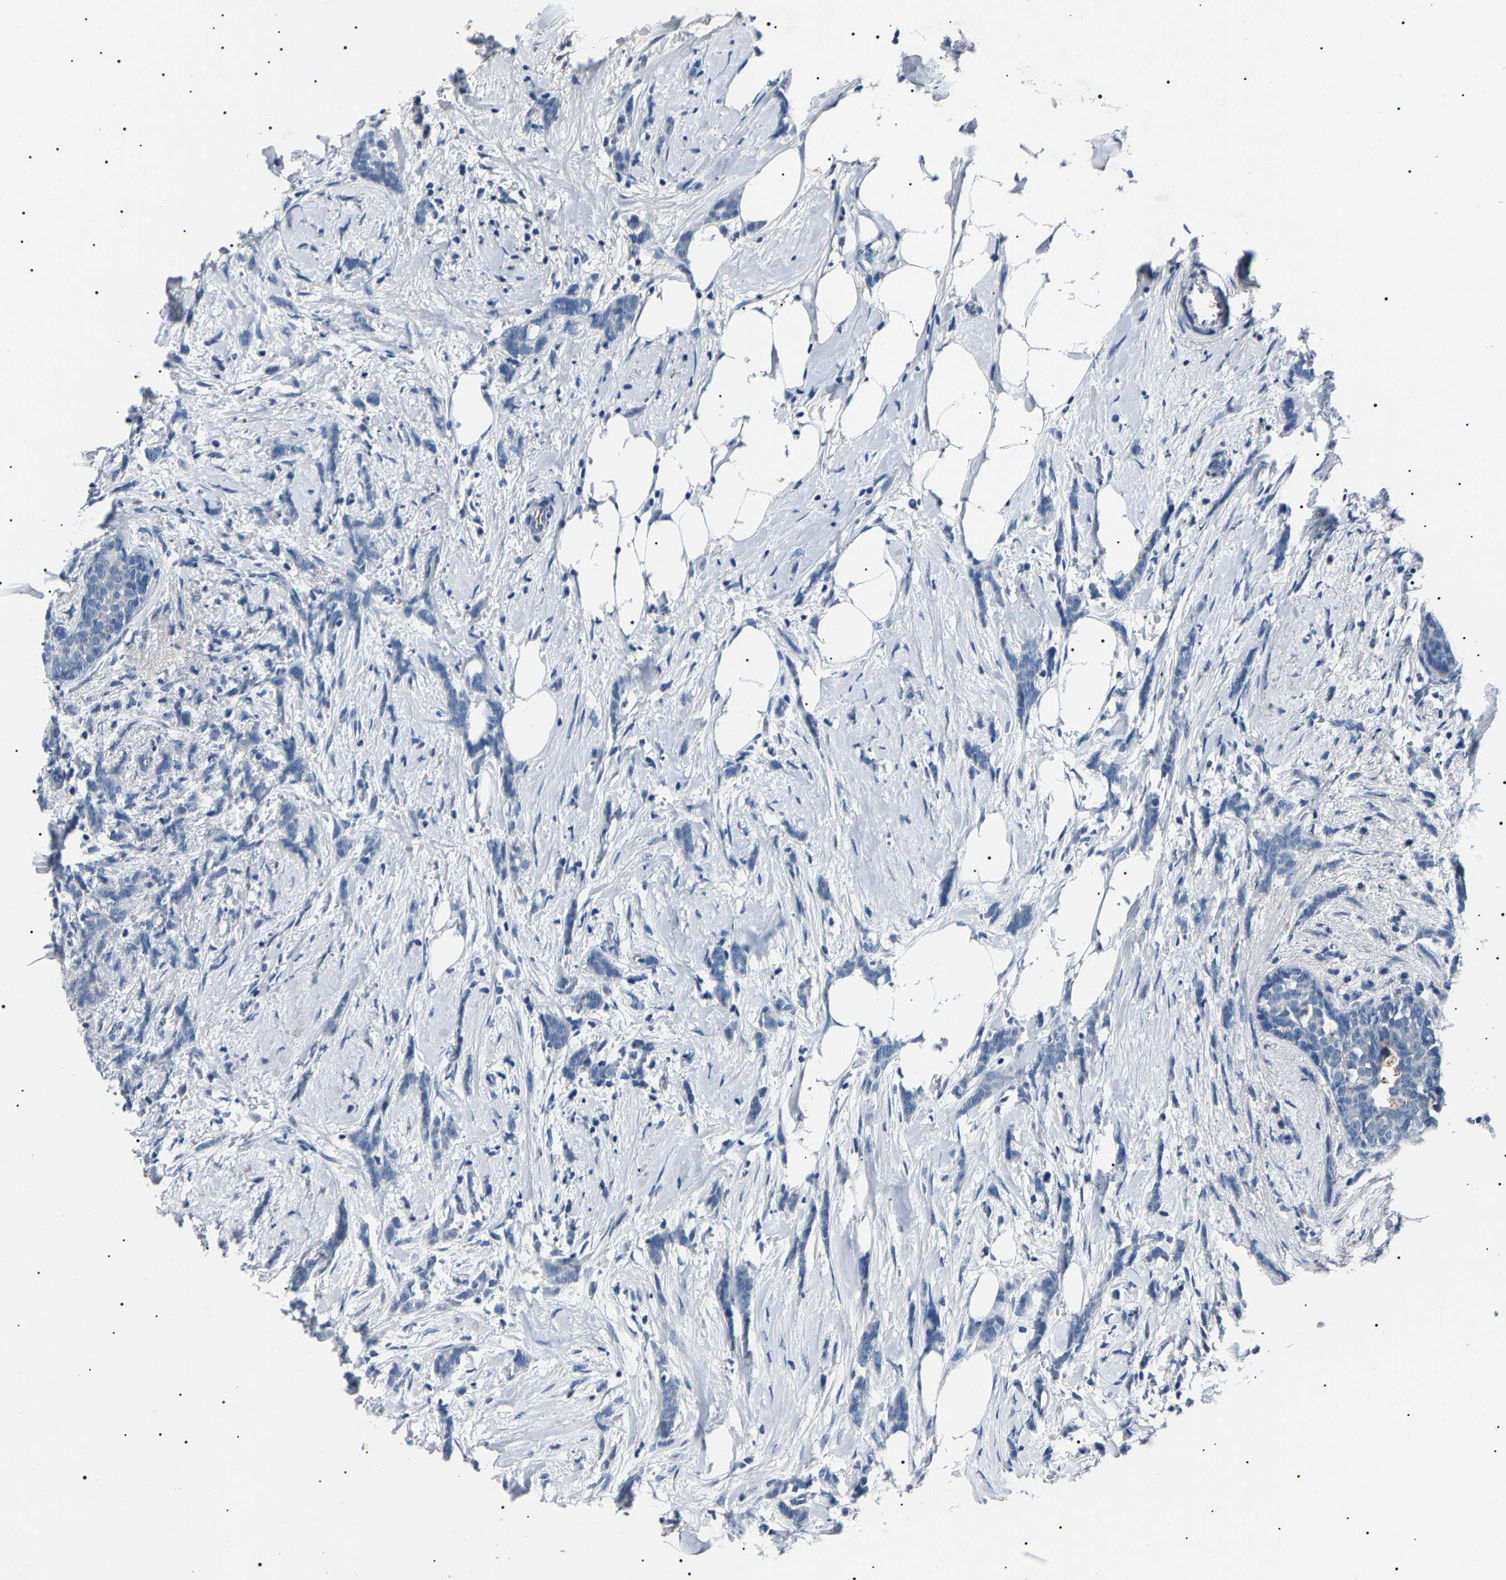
{"staining": {"intensity": "negative", "quantity": "none", "location": "none"}, "tissue": "breast cancer", "cell_type": "Tumor cells", "image_type": "cancer", "snomed": [{"axis": "morphology", "description": "Lobular carcinoma, in situ"}, {"axis": "morphology", "description": "Lobular carcinoma"}, {"axis": "topography", "description": "Breast"}], "caption": "Protein analysis of breast lobular carcinoma in situ displays no significant positivity in tumor cells. (DAB immunohistochemistry with hematoxylin counter stain).", "gene": "KLK15", "patient": {"sex": "female", "age": 41}}